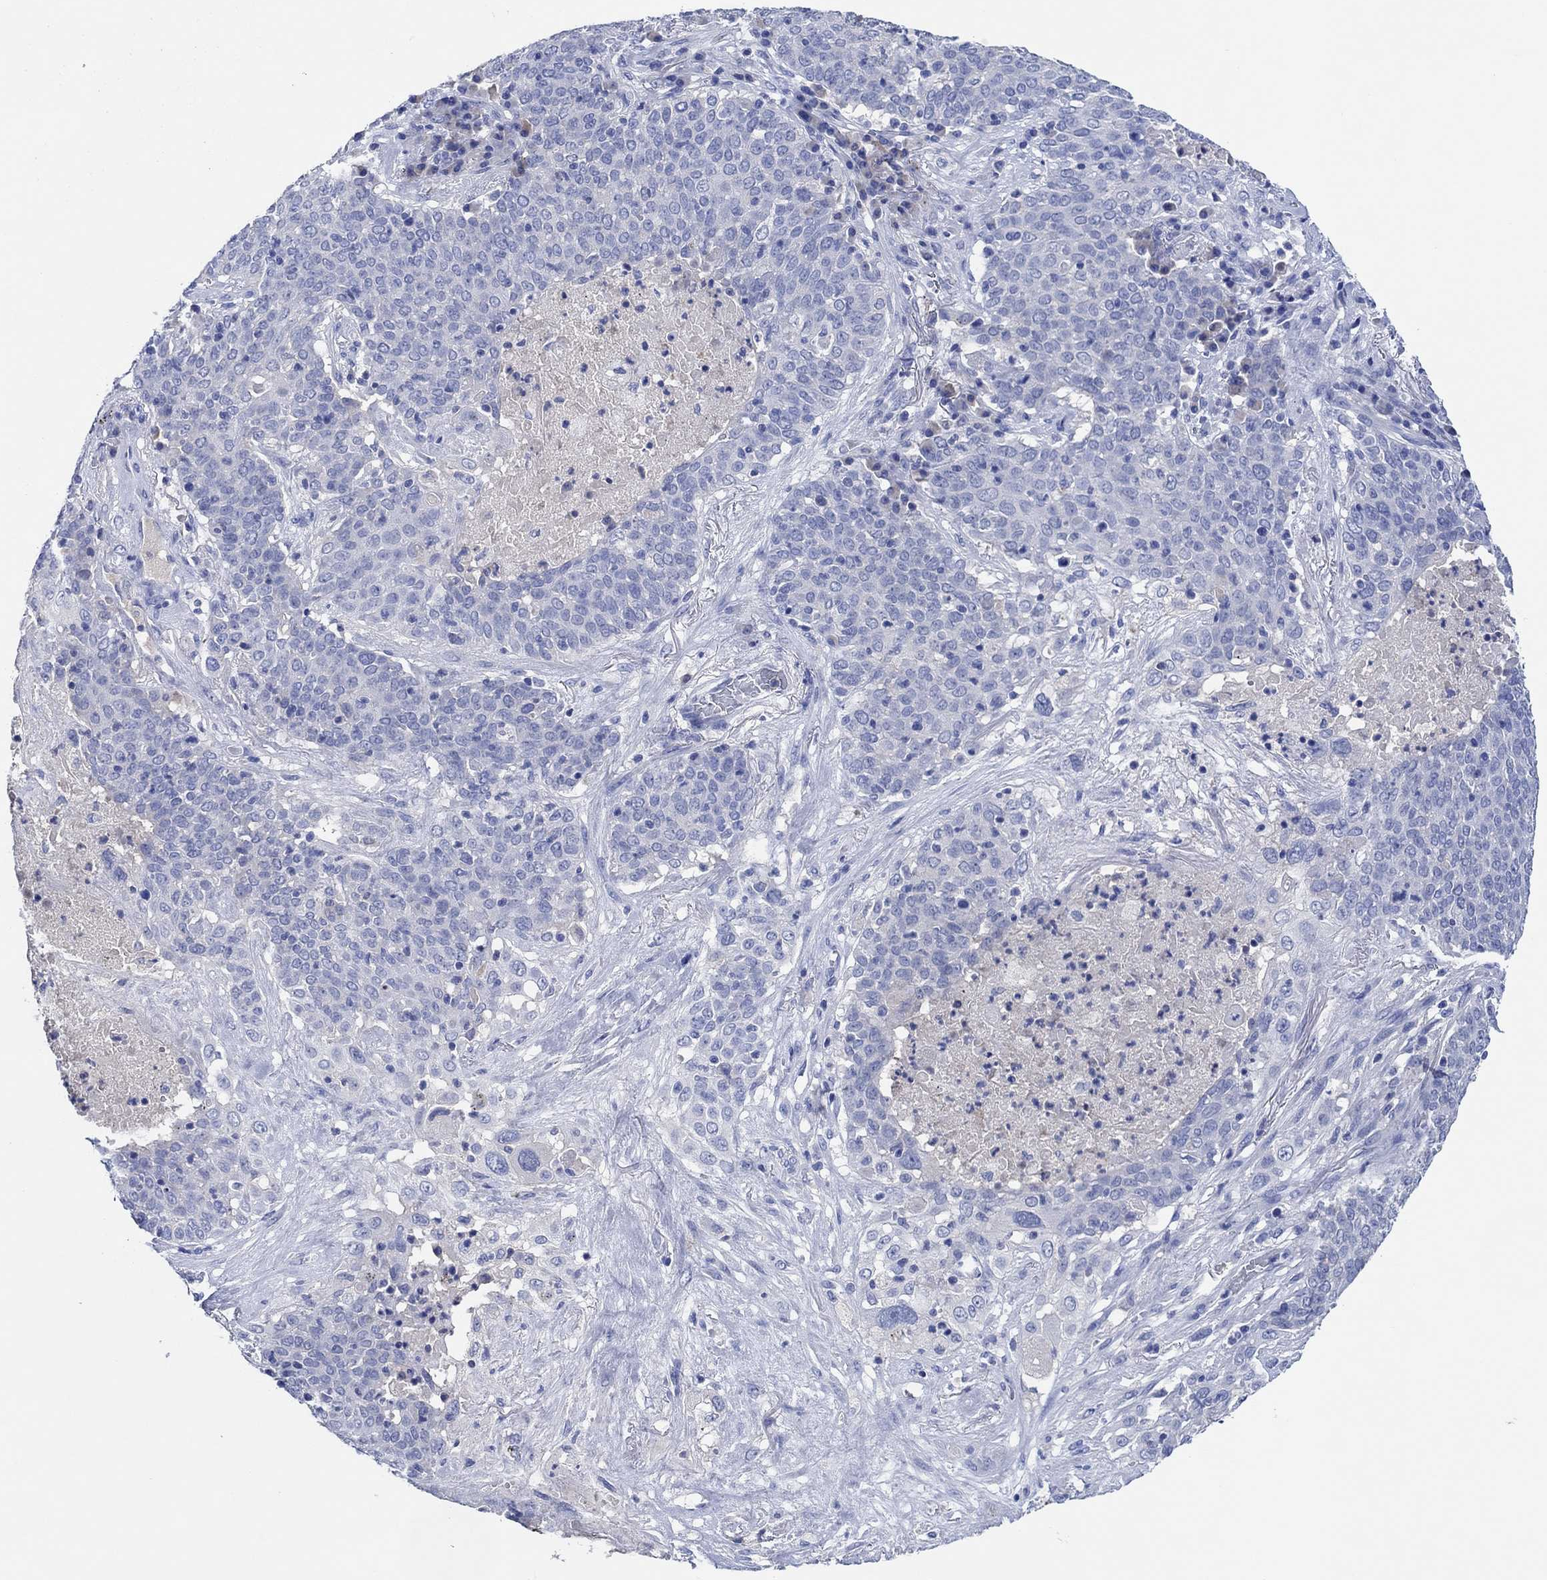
{"staining": {"intensity": "negative", "quantity": "none", "location": "none"}, "tissue": "lung cancer", "cell_type": "Tumor cells", "image_type": "cancer", "snomed": [{"axis": "morphology", "description": "Squamous cell carcinoma, NOS"}, {"axis": "topography", "description": "Lung"}], "caption": "Tumor cells are negative for protein expression in human lung cancer (squamous cell carcinoma).", "gene": "CPNE6", "patient": {"sex": "male", "age": 82}}